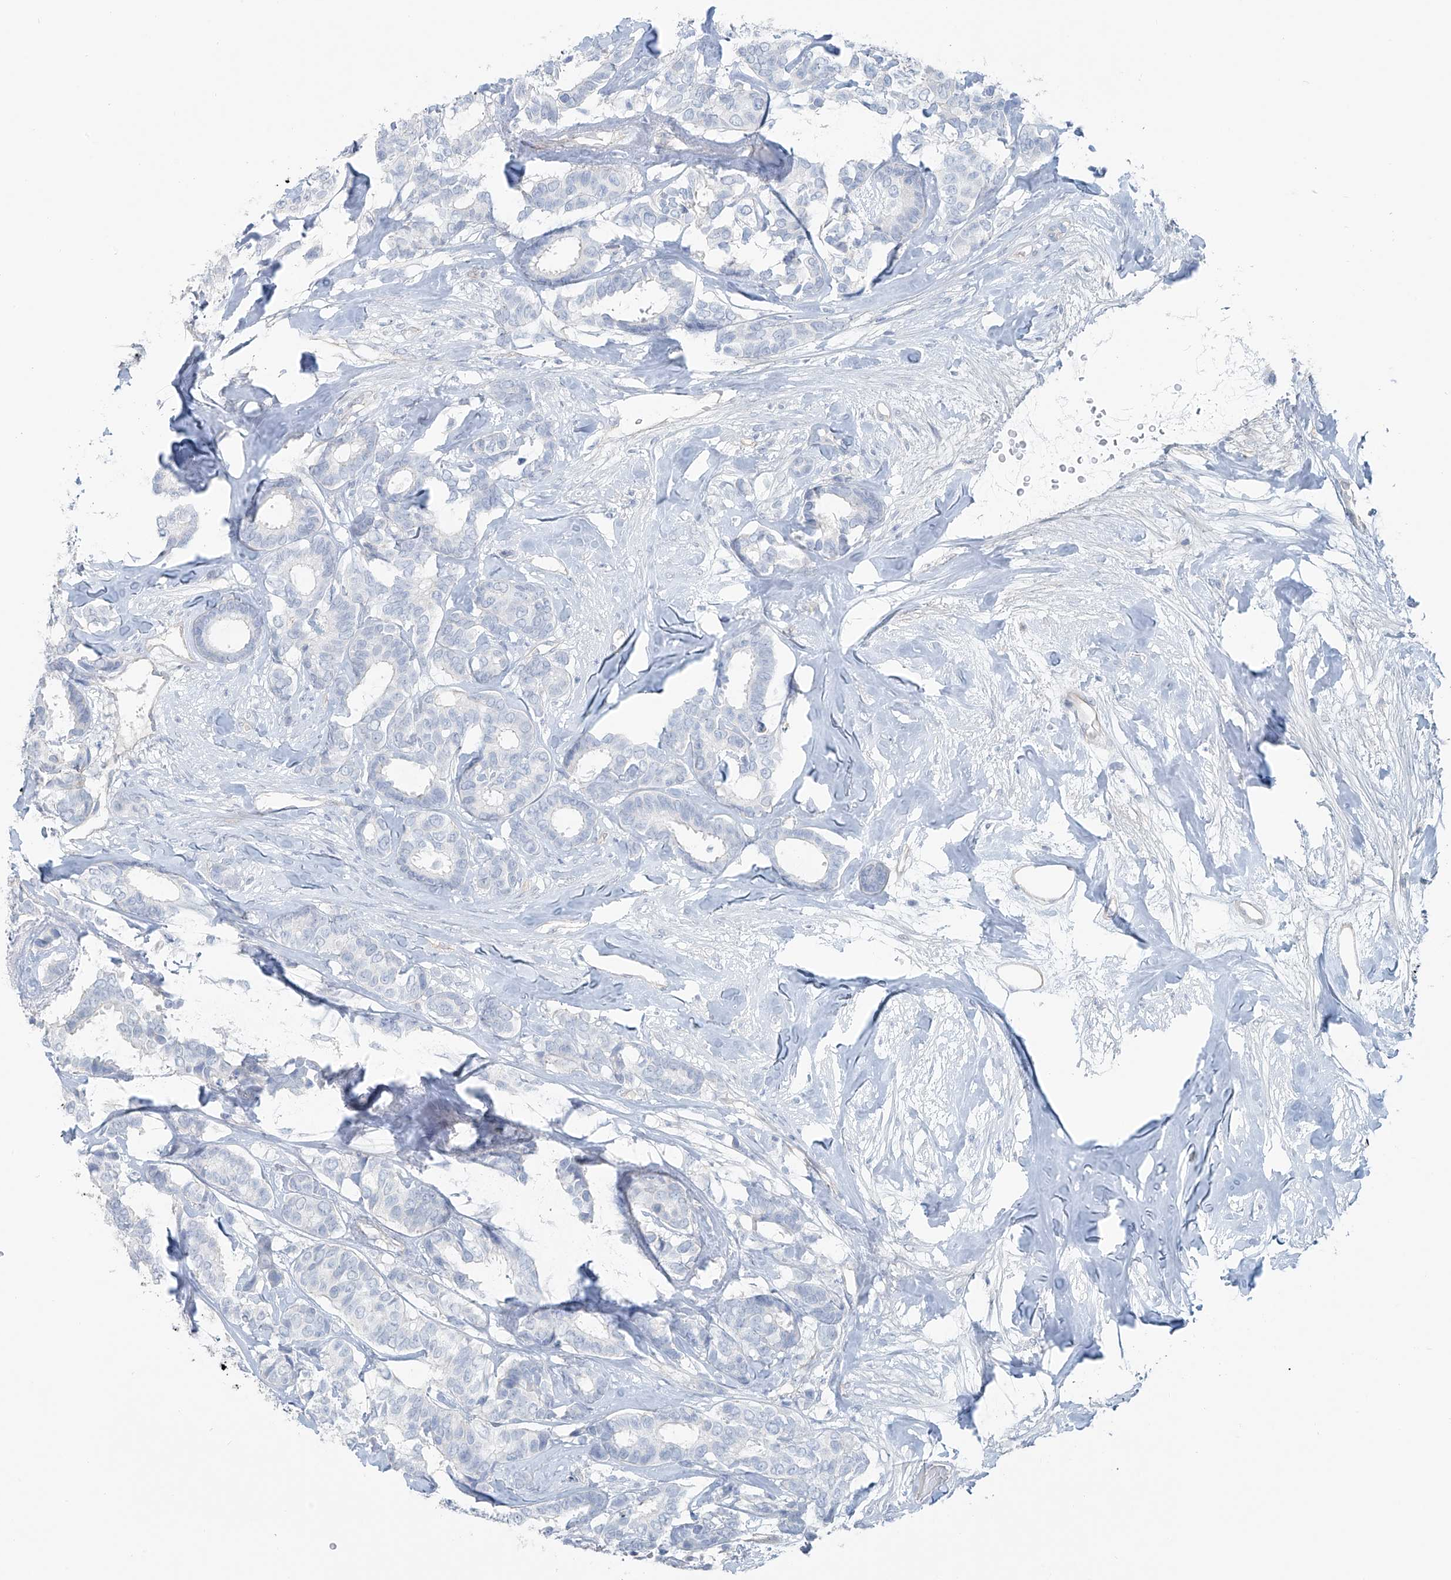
{"staining": {"intensity": "negative", "quantity": "none", "location": "none"}, "tissue": "breast cancer", "cell_type": "Tumor cells", "image_type": "cancer", "snomed": [{"axis": "morphology", "description": "Duct carcinoma"}, {"axis": "topography", "description": "Breast"}], "caption": "High magnification brightfield microscopy of breast intraductal carcinoma stained with DAB (brown) and counterstained with hematoxylin (blue): tumor cells show no significant staining.", "gene": "TUBE1", "patient": {"sex": "female", "age": 87}}